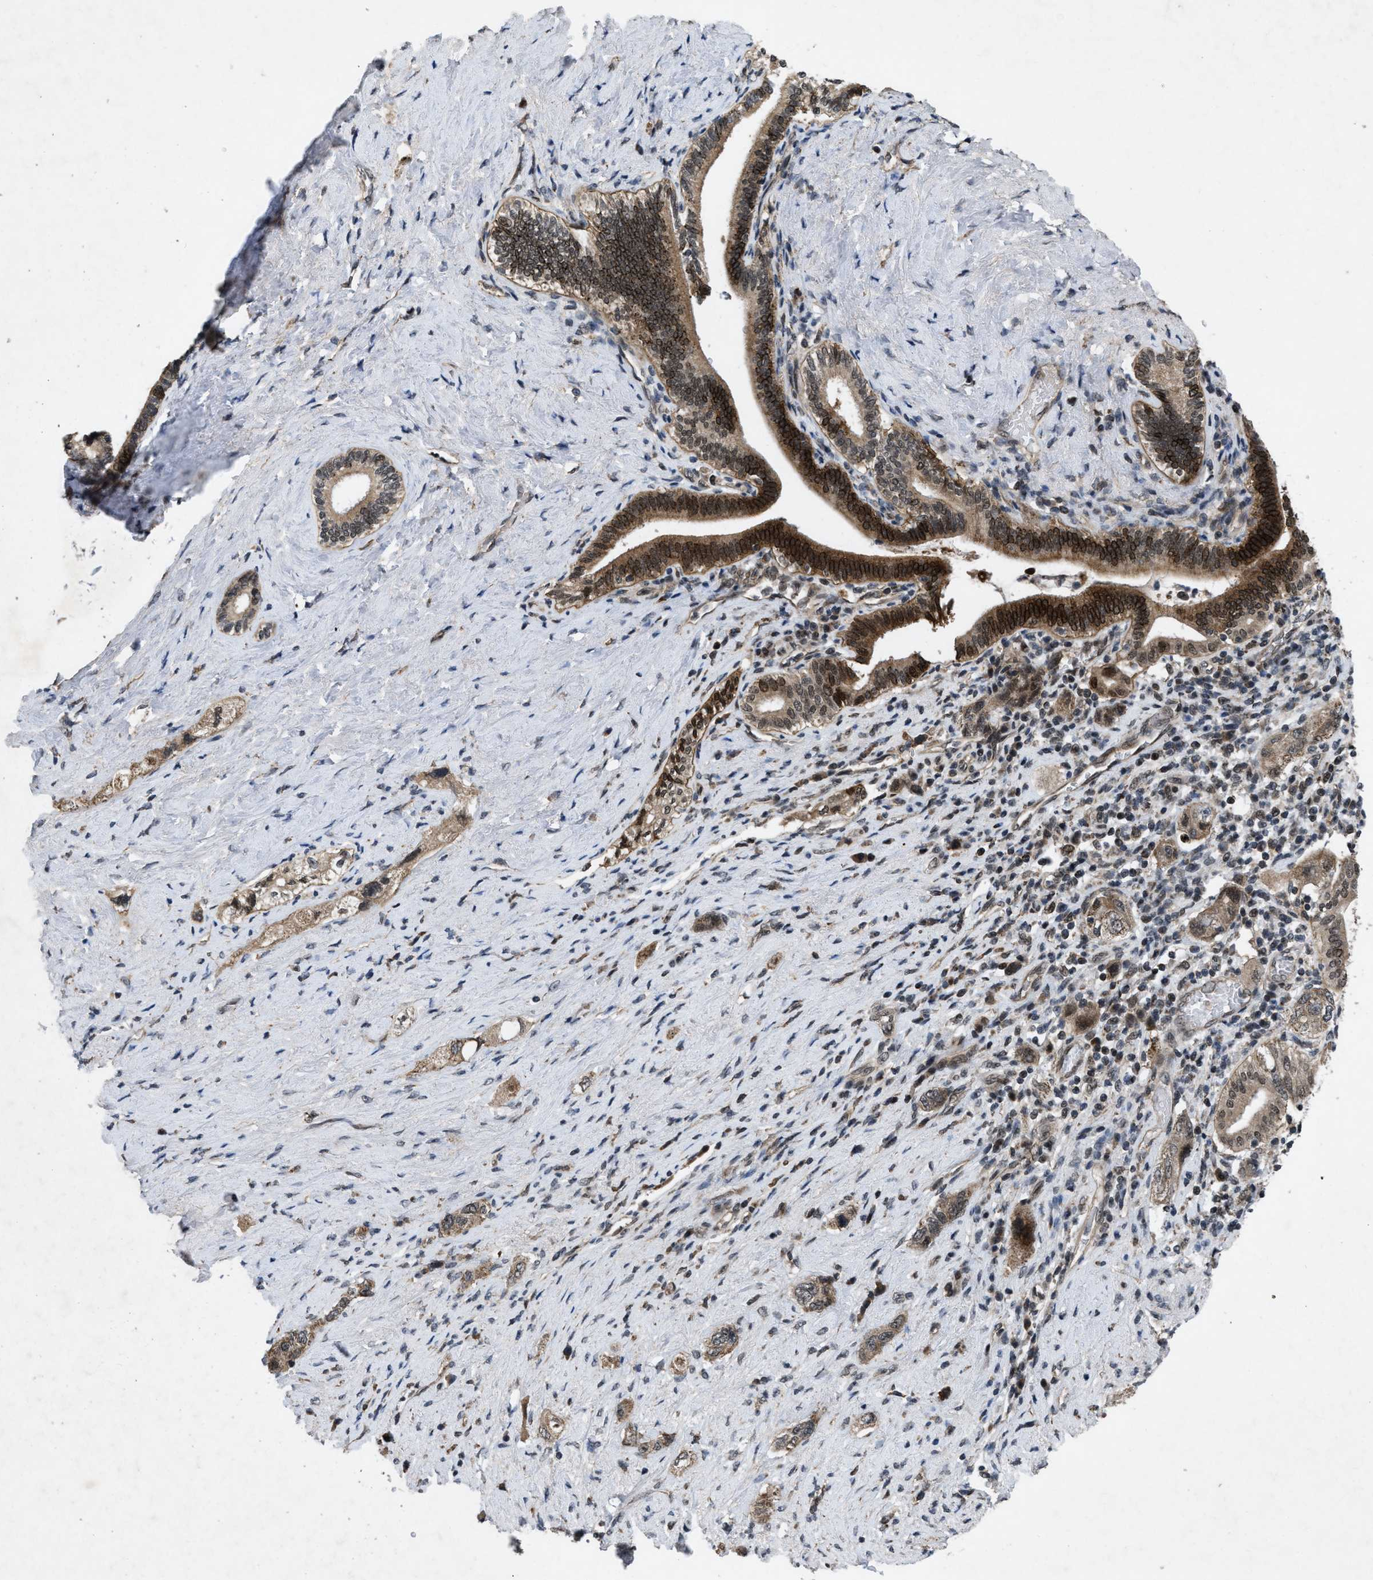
{"staining": {"intensity": "moderate", "quantity": ">75%", "location": "cytoplasmic/membranous,nuclear"}, "tissue": "pancreatic cancer", "cell_type": "Tumor cells", "image_type": "cancer", "snomed": [{"axis": "morphology", "description": "Adenocarcinoma, NOS"}, {"axis": "topography", "description": "Pancreas"}], "caption": "A histopathology image showing moderate cytoplasmic/membranous and nuclear positivity in about >75% of tumor cells in pancreatic cancer, as visualized by brown immunohistochemical staining.", "gene": "ZNHIT1", "patient": {"sex": "female", "age": 73}}